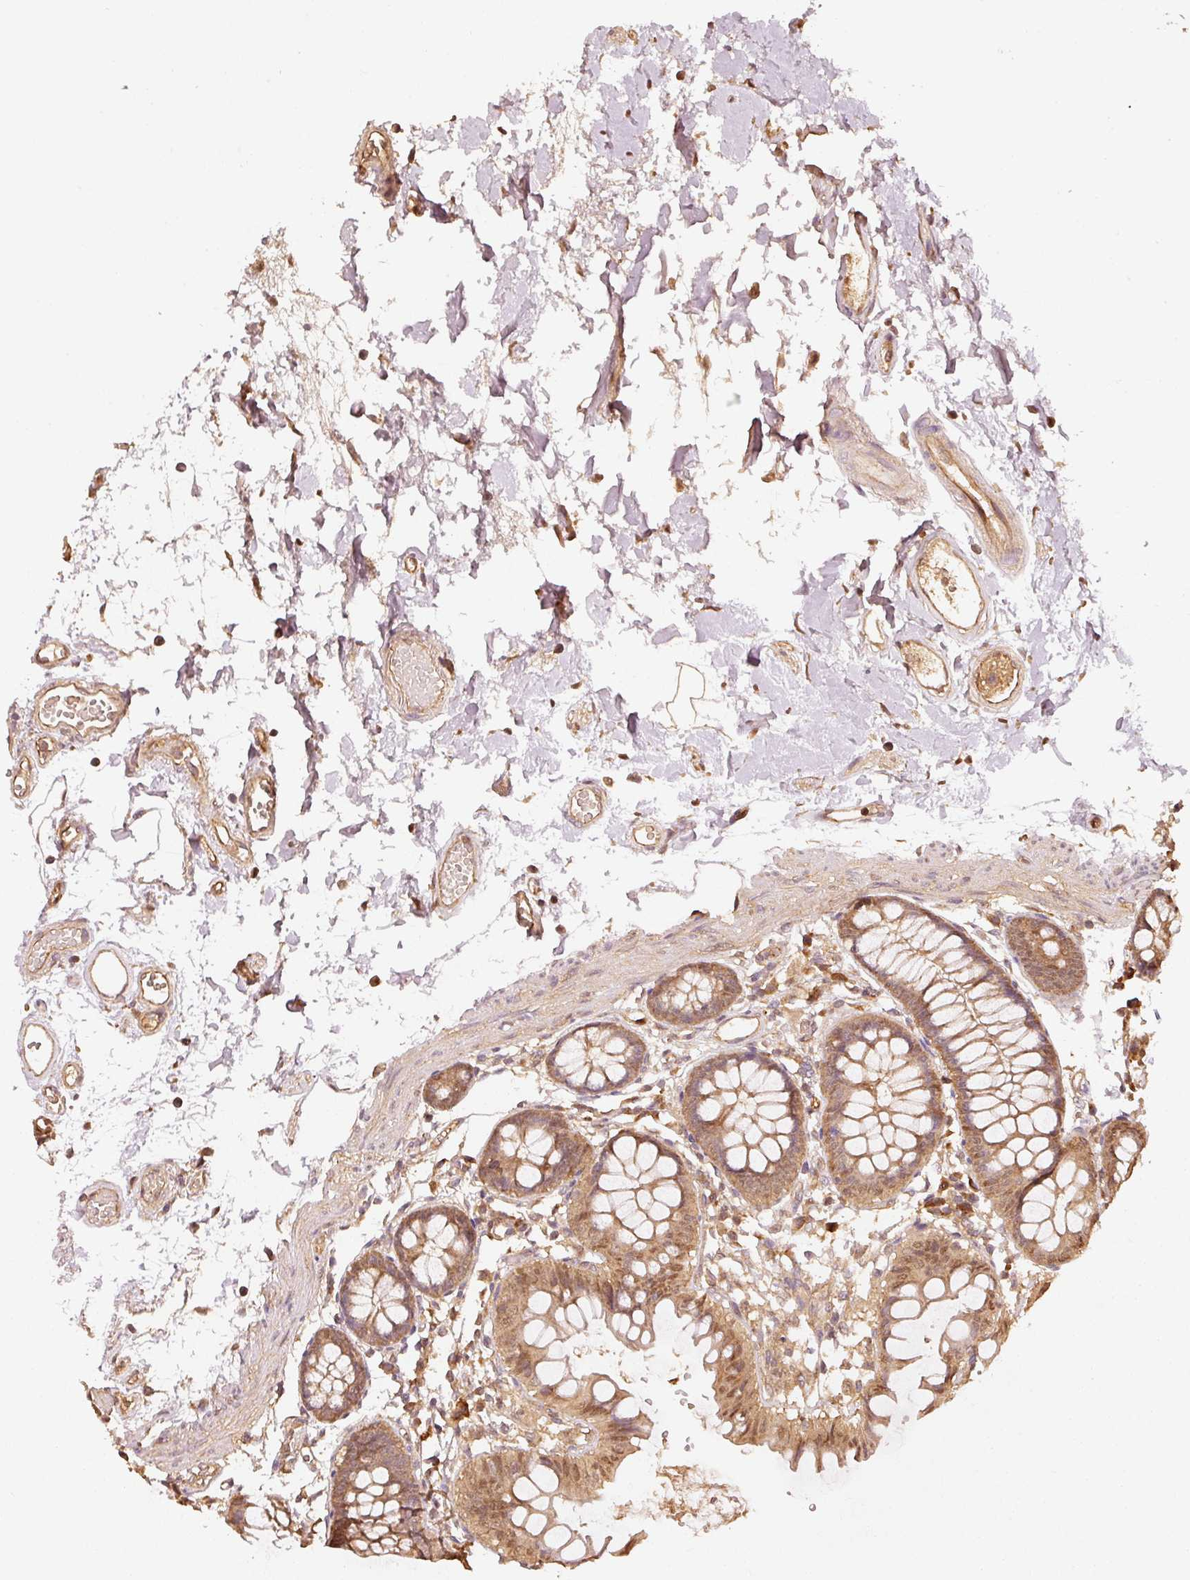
{"staining": {"intensity": "moderate", "quantity": ">75%", "location": "cytoplasmic/membranous"}, "tissue": "colon", "cell_type": "Endothelial cells", "image_type": "normal", "snomed": [{"axis": "morphology", "description": "Normal tissue, NOS"}, {"axis": "topography", "description": "Colon"}], "caption": "IHC of normal human colon shows medium levels of moderate cytoplasmic/membranous positivity in approximately >75% of endothelial cells.", "gene": "STAU1", "patient": {"sex": "female", "age": 84}}